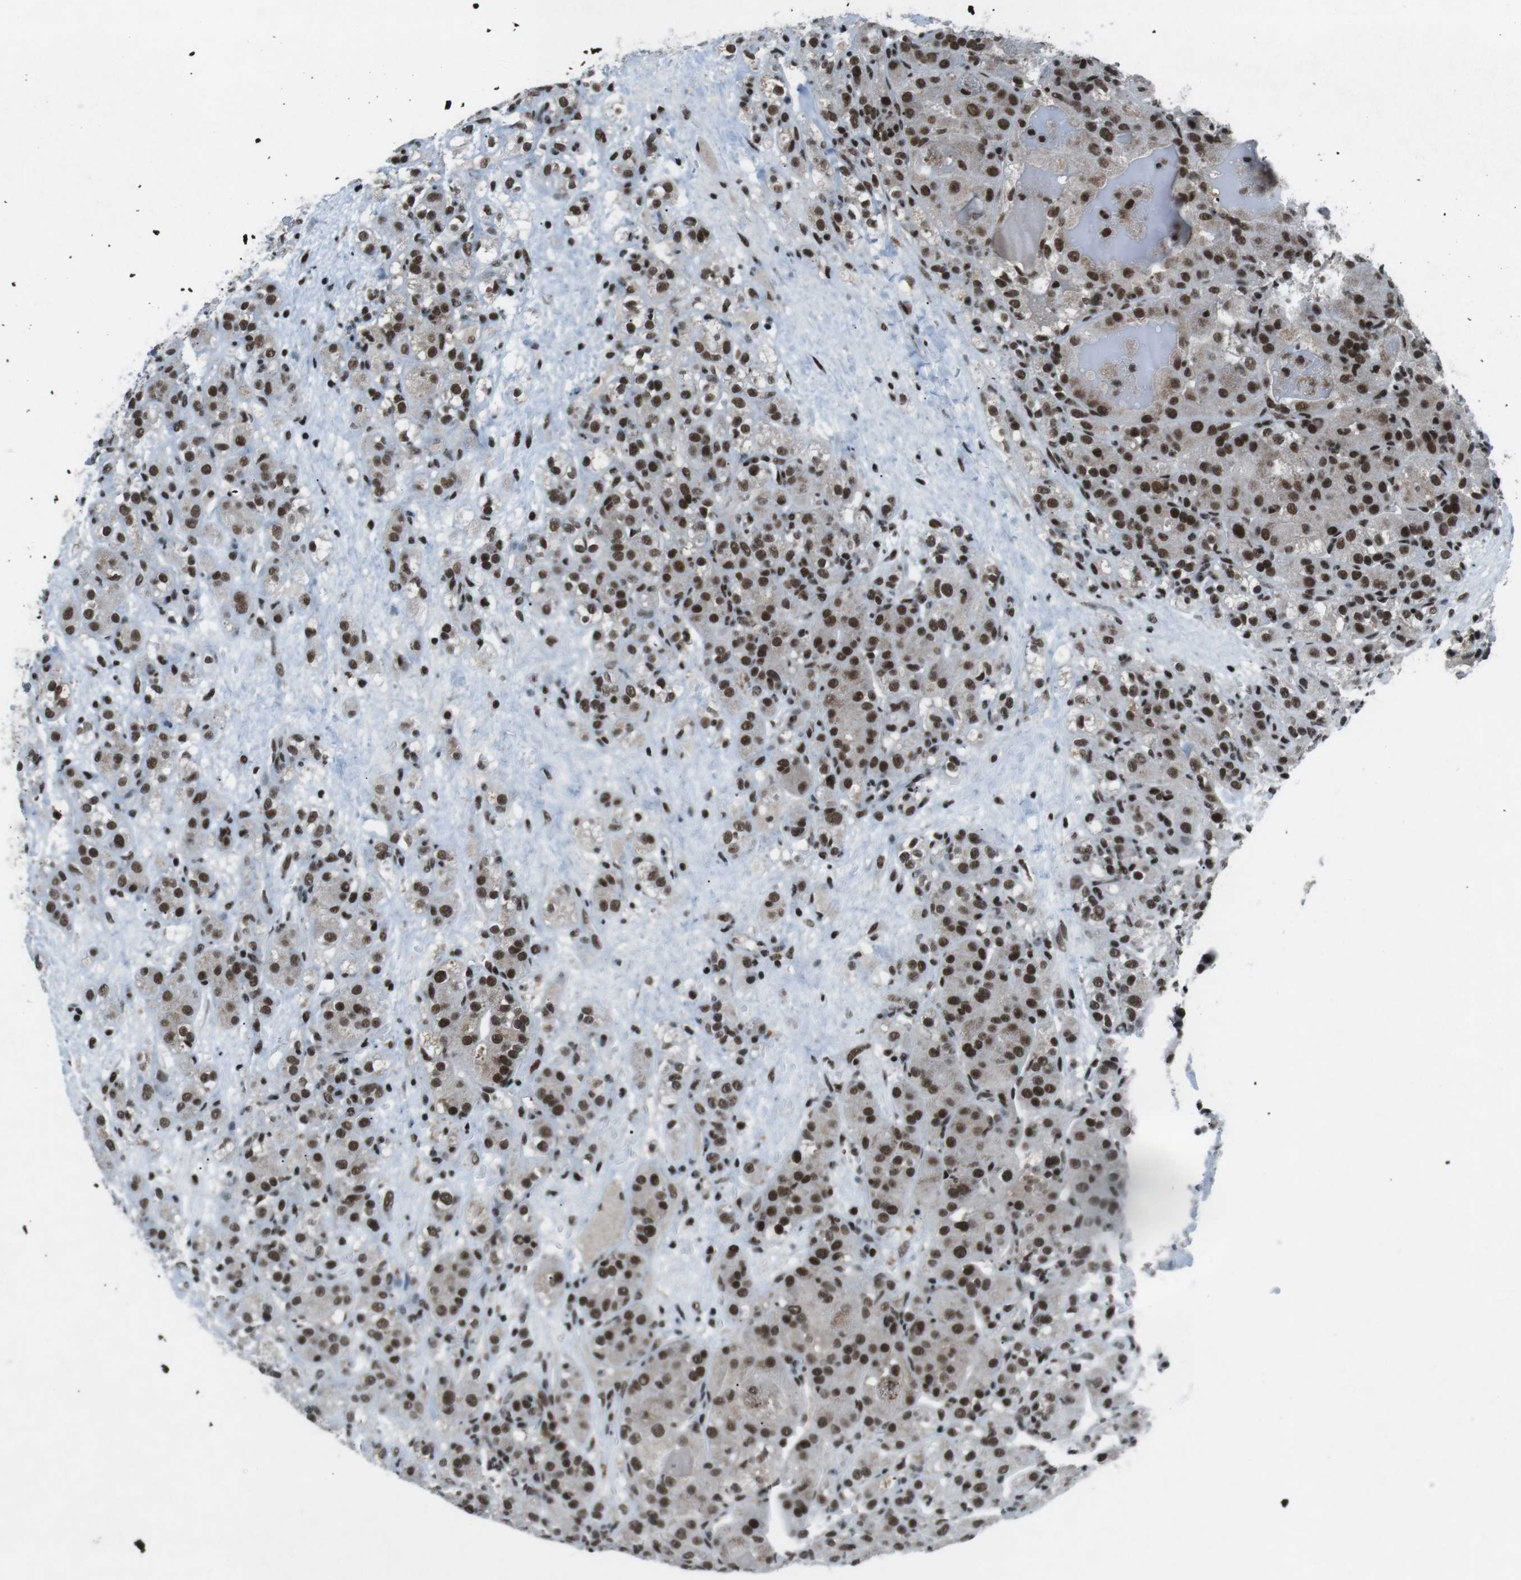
{"staining": {"intensity": "strong", "quantity": ">75%", "location": "nuclear"}, "tissue": "renal cancer", "cell_type": "Tumor cells", "image_type": "cancer", "snomed": [{"axis": "morphology", "description": "Normal tissue, NOS"}, {"axis": "morphology", "description": "Adenocarcinoma, NOS"}, {"axis": "topography", "description": "Kidney"}], "caption": "A brown stain shows strong nuclear expression of a protein in renal adenocarcinoma tumor cells.", "gene": "TAF1", "patient": {"sex": "male", "age": 61}}